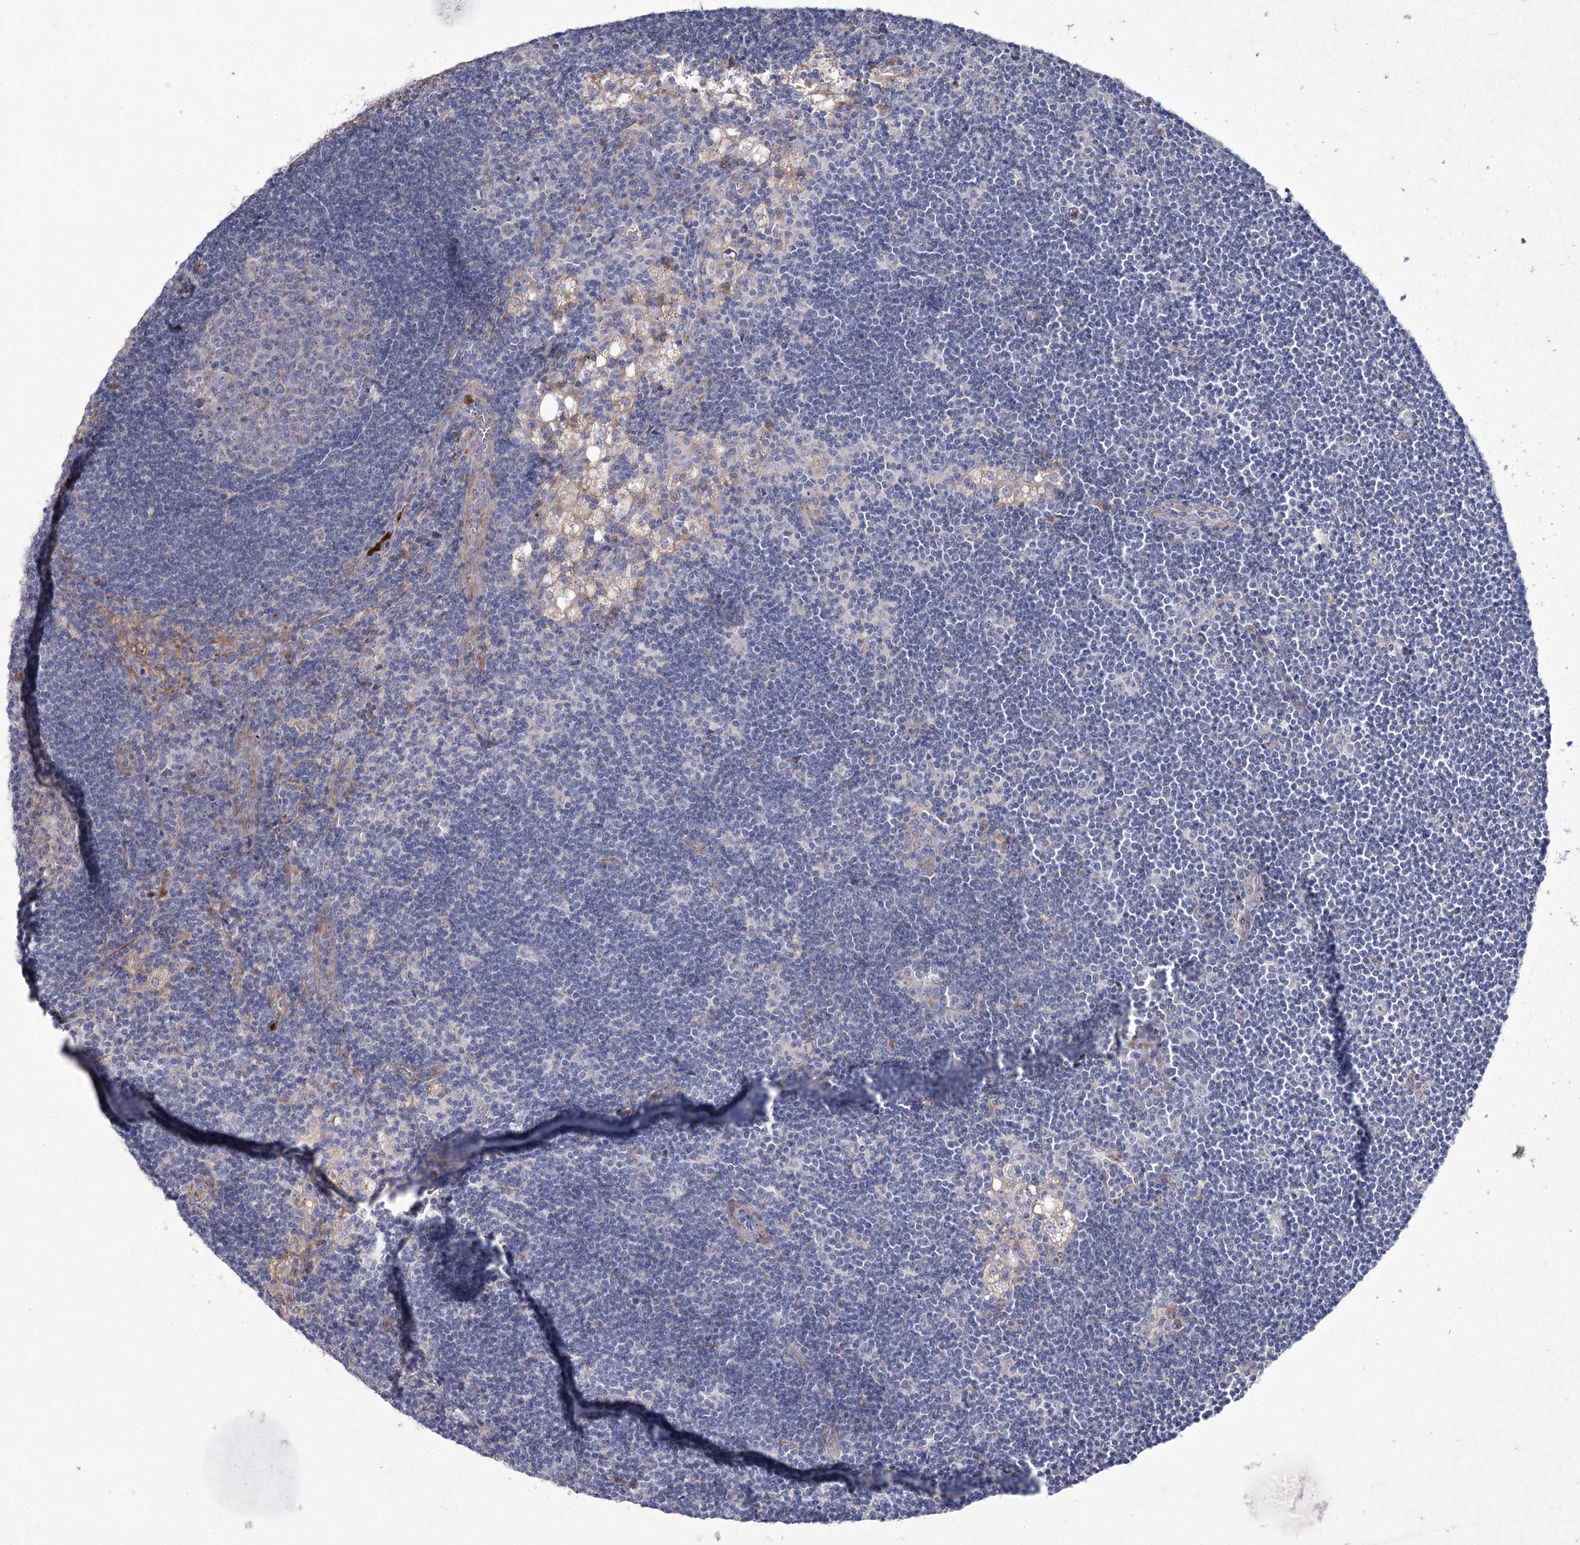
{"staining": {"intensity": "negative", "quantity": "none", "location": "none"}, "tissue": "lymph node", "cell_type": "Germinal center cells", "image_type": "normal", "snomed": [{"axis": "morphology", "description": "Normal tissue, NOS"}, {"axis": "topography", "description": "Lymph node"}], "caption": "DAB (3,3'-diaminobenzidine) immunohistochemical staining of benign human lymph node demonstrates no significant staining in germinal center cells.", "gene": "NIPAL4", "patient": {"sex": "male", "age": 24}}